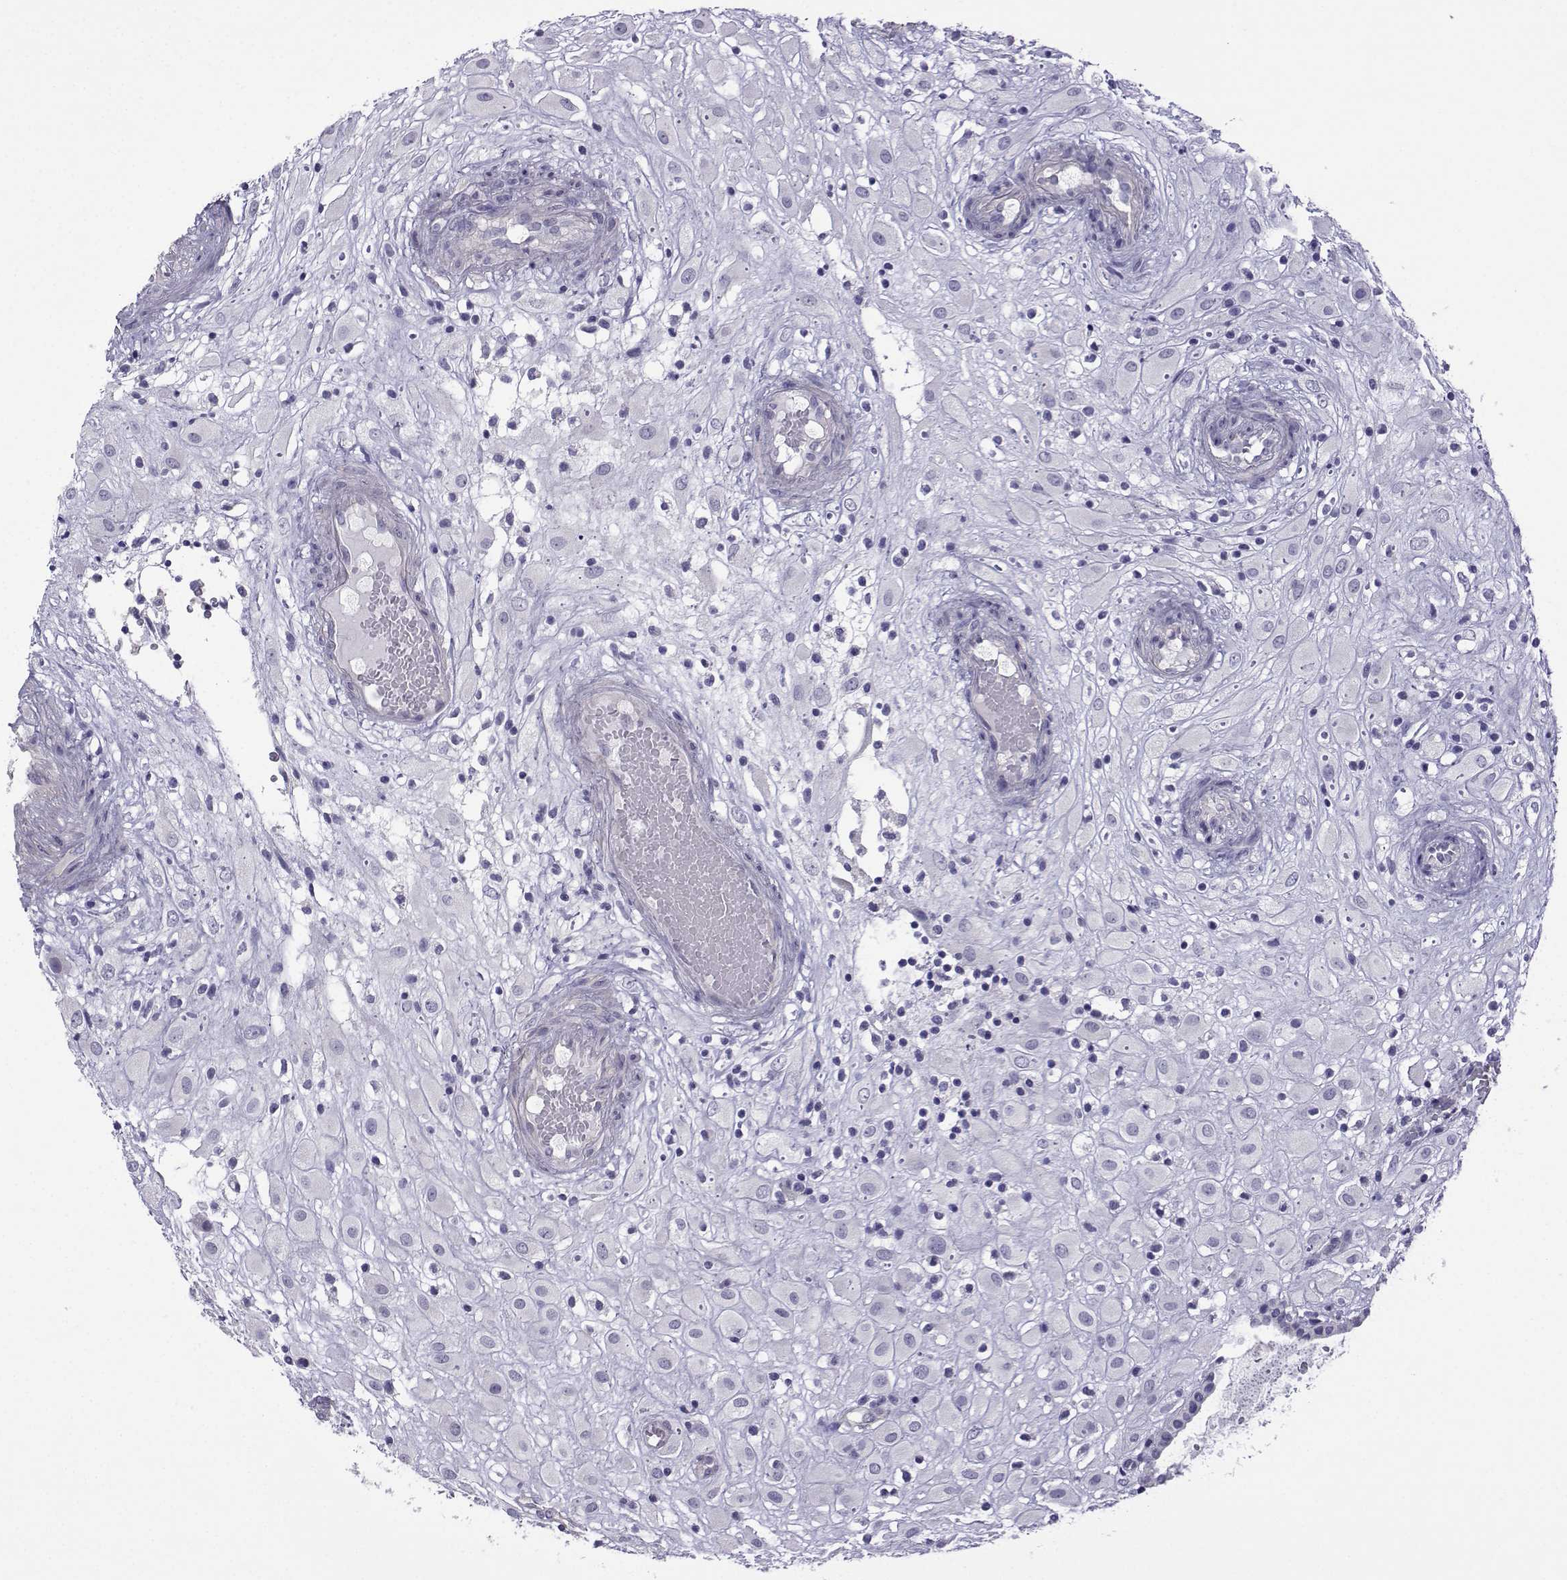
{"staining": {"intensity": "negative", "quantity": "none", "location": "none"}, "tissue": "placenta", "cell_type": "Decidual cells", "image_type": "normal", "snomed": [{"axis": "morphology", "description": "Normal tissue, NOS"}, {"axis": "topography", "description": "Placenta"}], "caption": "This is an immunohistochemistry micrograph of unremarkable human placenta. There is no expression in decidual cells.", "gene": "CFAP70", "patient": {"sex": "female", "age": 24}}